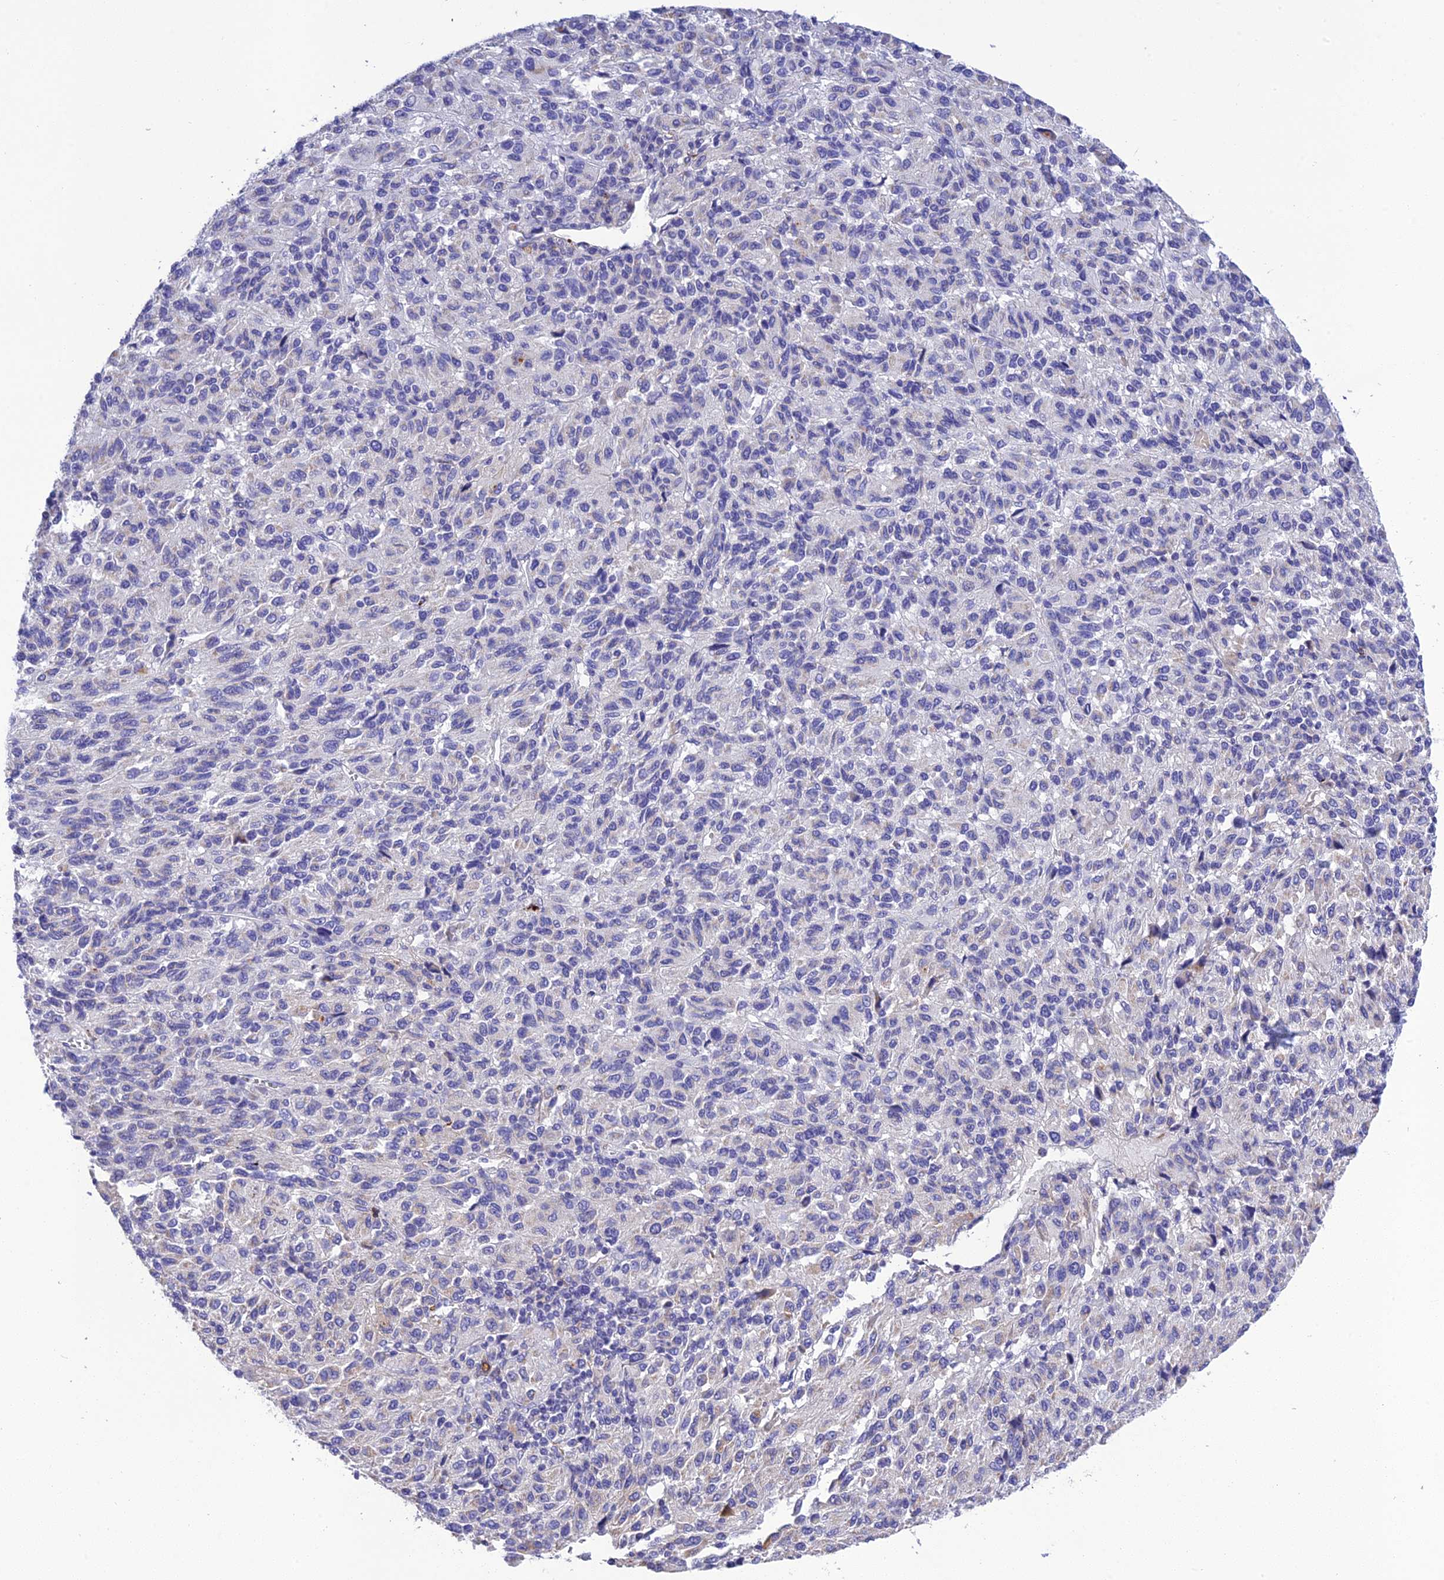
{"staining": {"intensity": "negative", "quantity": "none", "location": "none"}, "tissue": "melanoma", "cell_type": "Tumor cells", "image_type": "cancer", "snomed": [{"axis": "morphology", "description": "Malignant melanoma, Metastatic site"}, {"axis": "topography", "description": "Lung"}], "caption": "IHC photomicrograph of neoplastic tissue: melanoma stained with DAB reveals no significant protein positivity in tumor cells.", "gene": "MS4A5", "patient": {"sex": "male", "age": 64}}